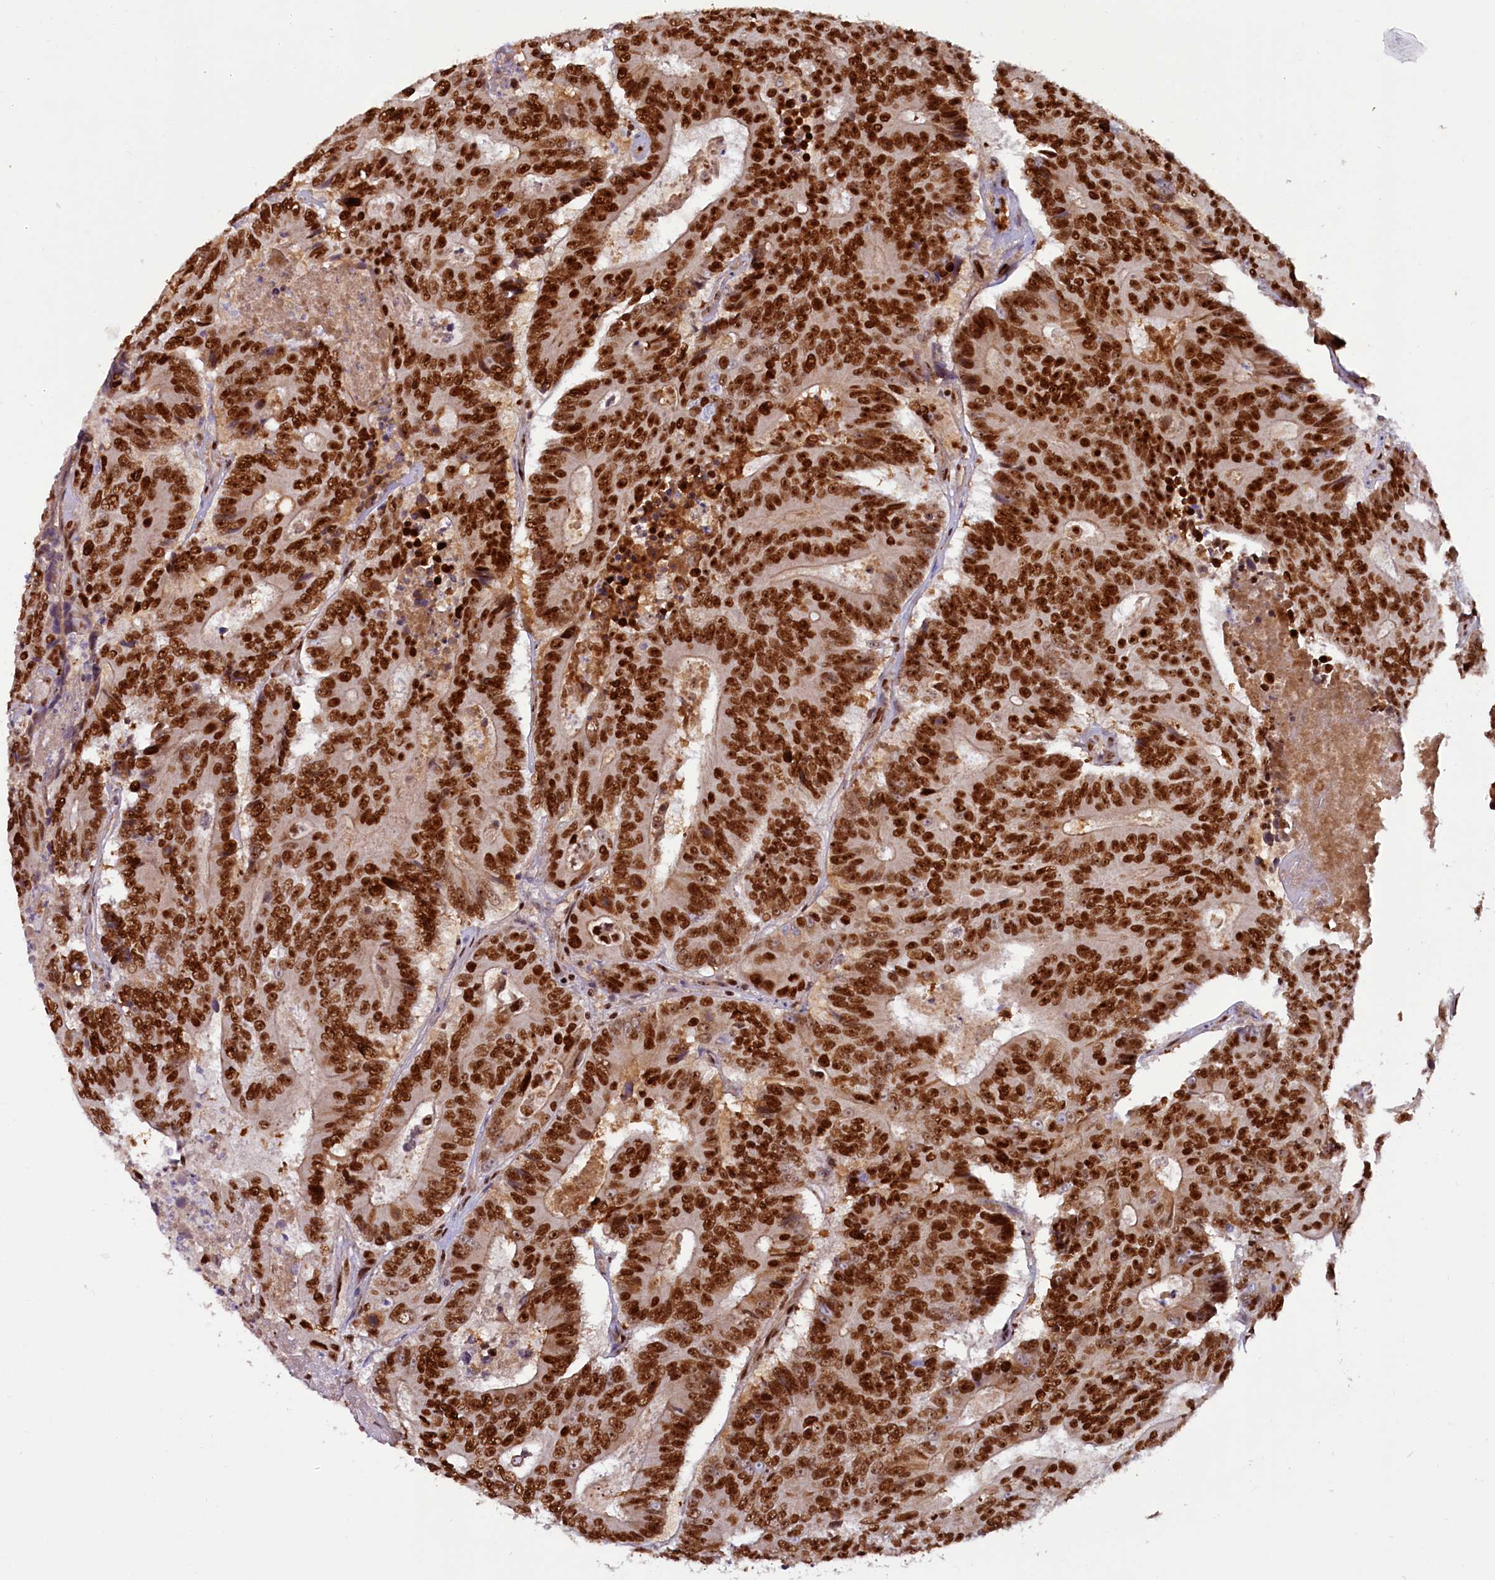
{"staining": {"intensity": "strong", "quantity": ">75%", "location": "nuclear"}, "tissue": "colorectal cancer", "cell_type": "Tumor cells", "image_type": "cancer", "snomed": [{"axis": "morphology", "description": "Adenocarcinoma, NOS"}, {"axis": "topography", "description": "Colon"}], "caption": "Immunohistochemical staining of human adenocarcinoma (colorectal) reveals high levels of strong nuclear protein positivity in approximately >75% of tumor cells.", "gene": "TCOF1", "patient": {"sex": "male", "age": 83}}